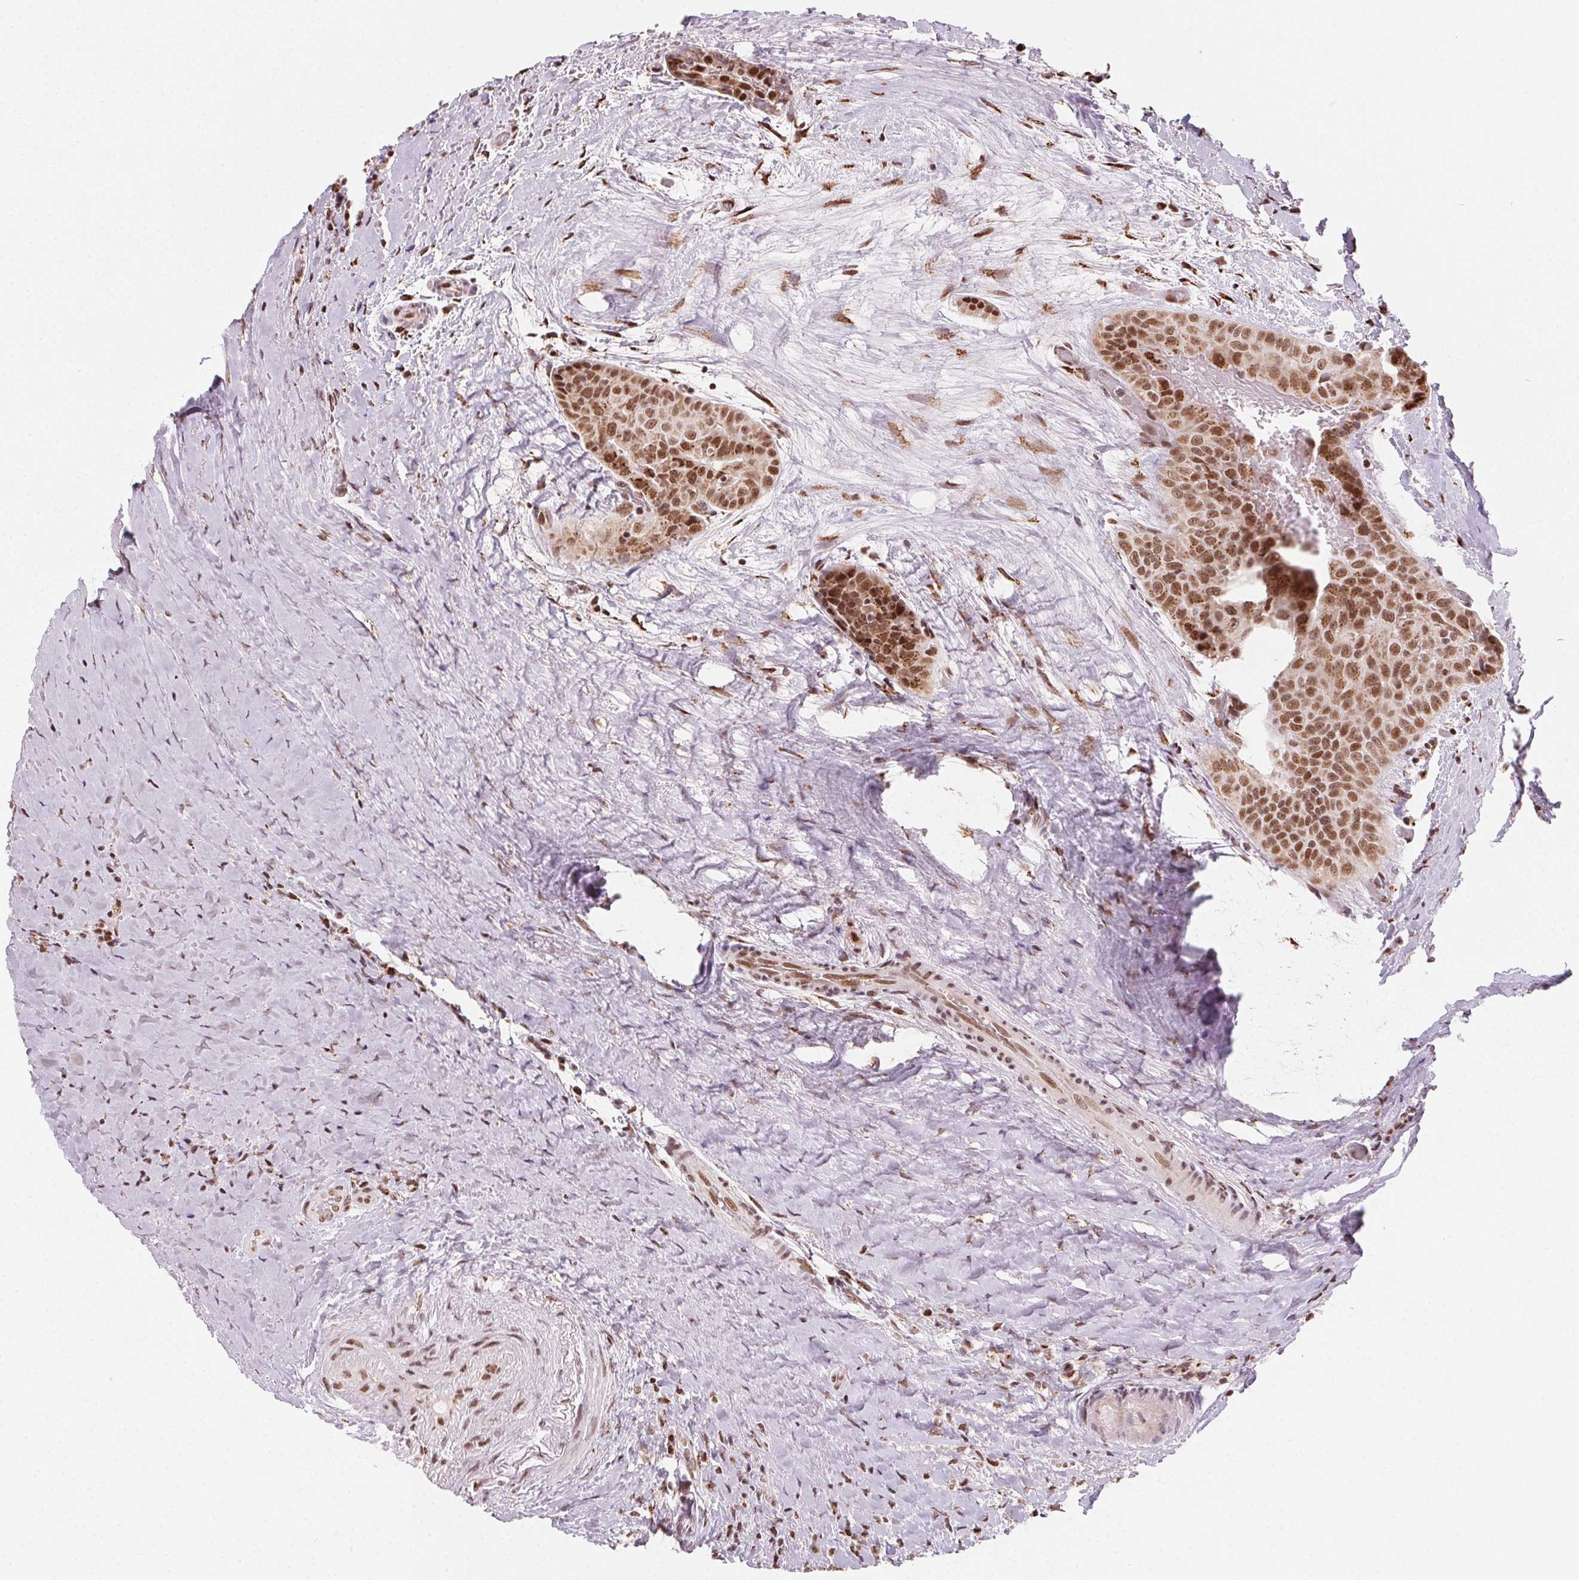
{"staining": {"intensity": "moderate", "quantity": ">75%", "location": "cytoplasmic/membranous,nuclear"}, "tissue": "thyroid cancer", "cell_type": "Tumor cells", "image_type": "cancer", "snomed": [{"axis": "morphology", "description": "Papillary adenocarcinoma, NOS"}, {"axis": "morphology", "description": "Papillary adenoma metastatic"}, {"axis": "topography", "description": "Thyroid gland"}], "caption": "IHC image of neoplastic tissue: human thyroid cancer (papillary adenoma metastatic) stained using IHC reveals medium levels of moderate protein expression localized specifically in the cytoplasmic/membranous and nuclear of tumor cells, appearing as a cytoplasmic/membranous and nuclear brown color.", "gene": "TOPORS", "patient": {"sex": "female", "age": 50}}